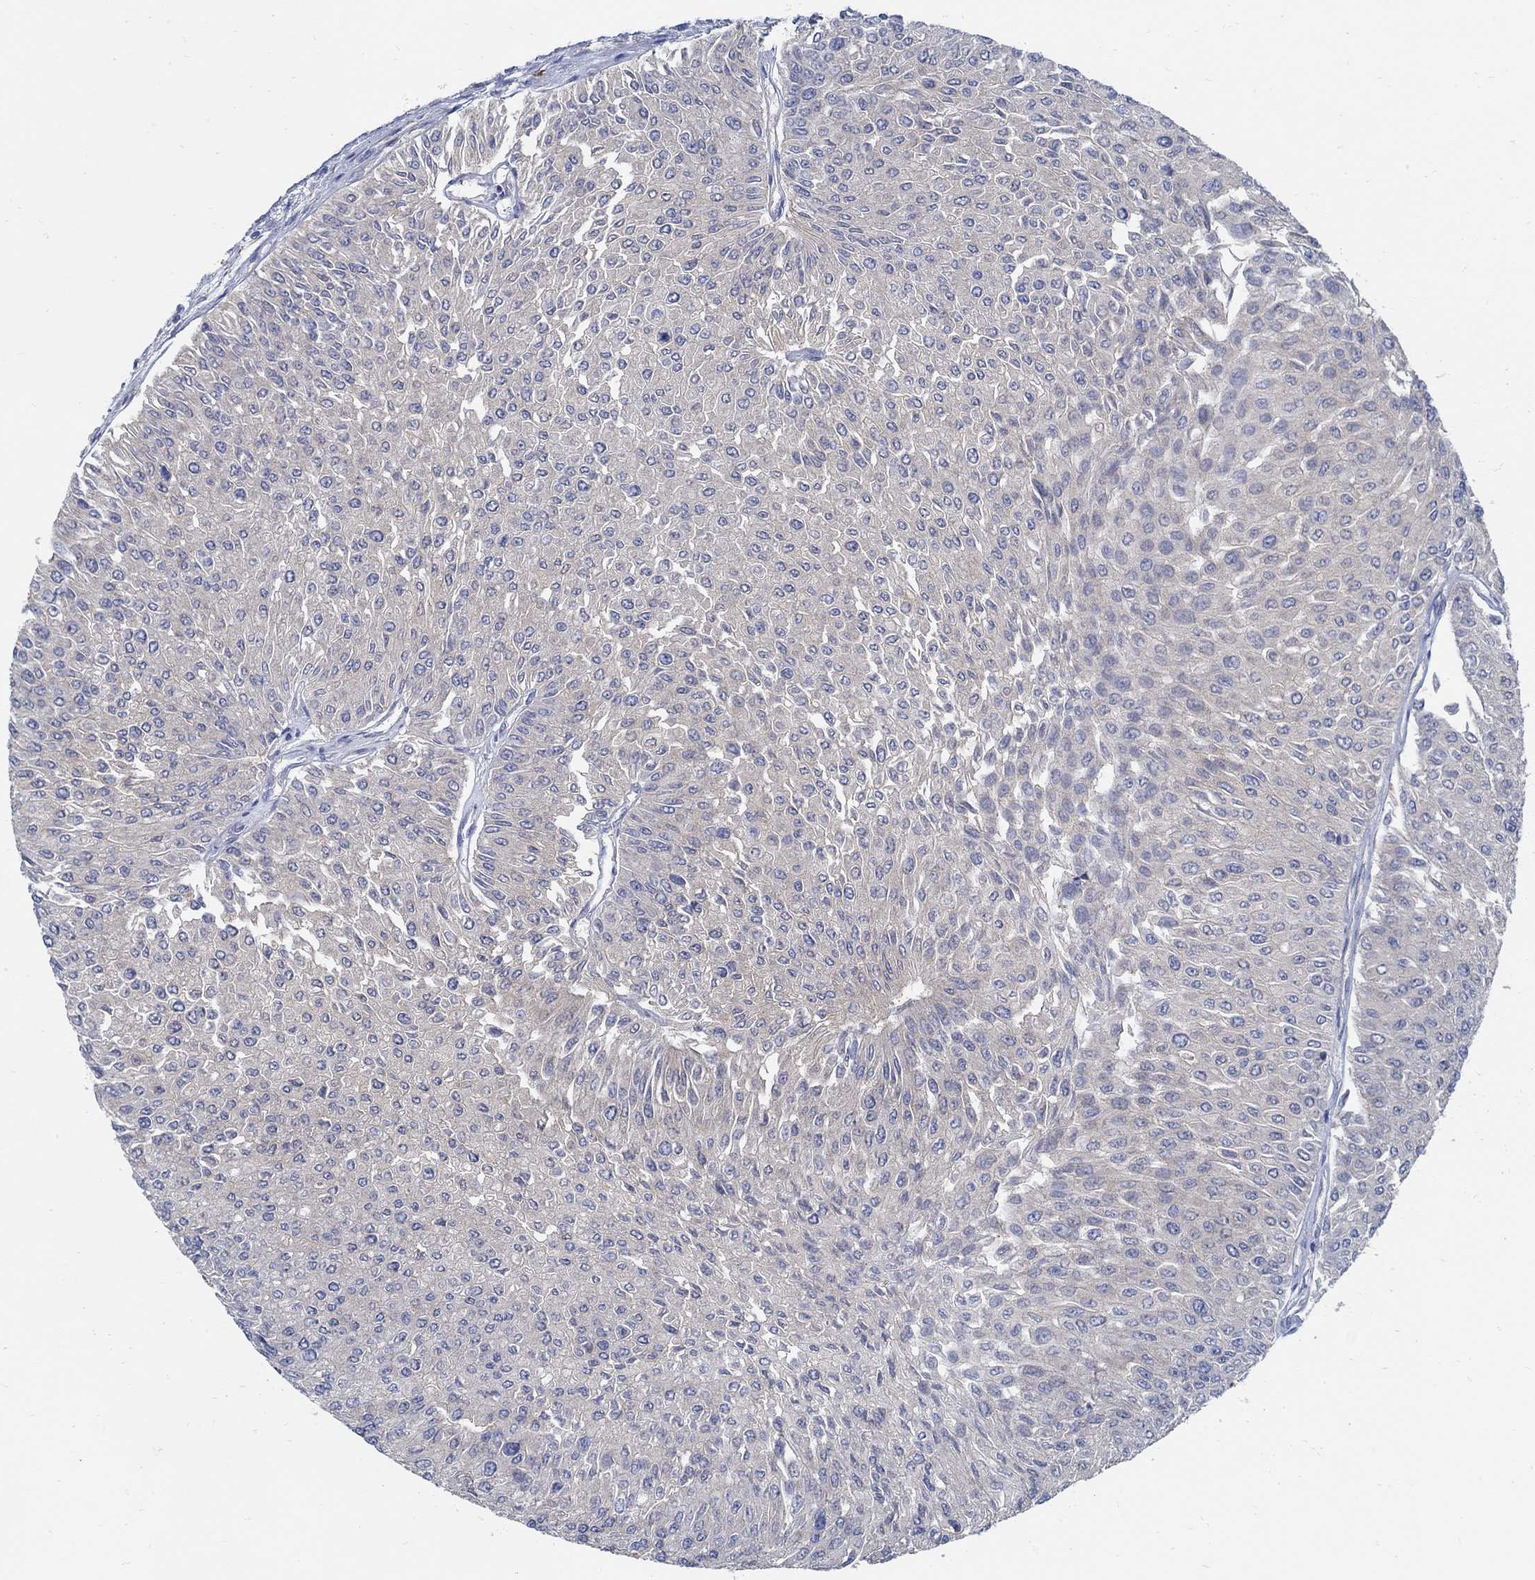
{"staining": {"intensity": "weak", "quantity": "25%-75%", "location": "cytoplasmic/membranous"}, "tissue": "urothelial cancer", "cell_type": "Tumor cells", "image_type": "cancer", "snomed": [{"axis": "morphology", "description": "Urothelial carcinoma, Low grade"}, {"axis": "topography", "description": "Urinary bladder"}], "caption": "Immunohistochemistry of human low-grade urothelial carcinoma exhibits low levels of weak cytoplasmic/membranous expression in about 25%-75% of tumor cells. (DAB (3,3'-diaminobenzidine) IHC with brightfield microscopy, high magnification).", "gene": "PCDH11X", "patient": {"sex": "male", "age": 67}}